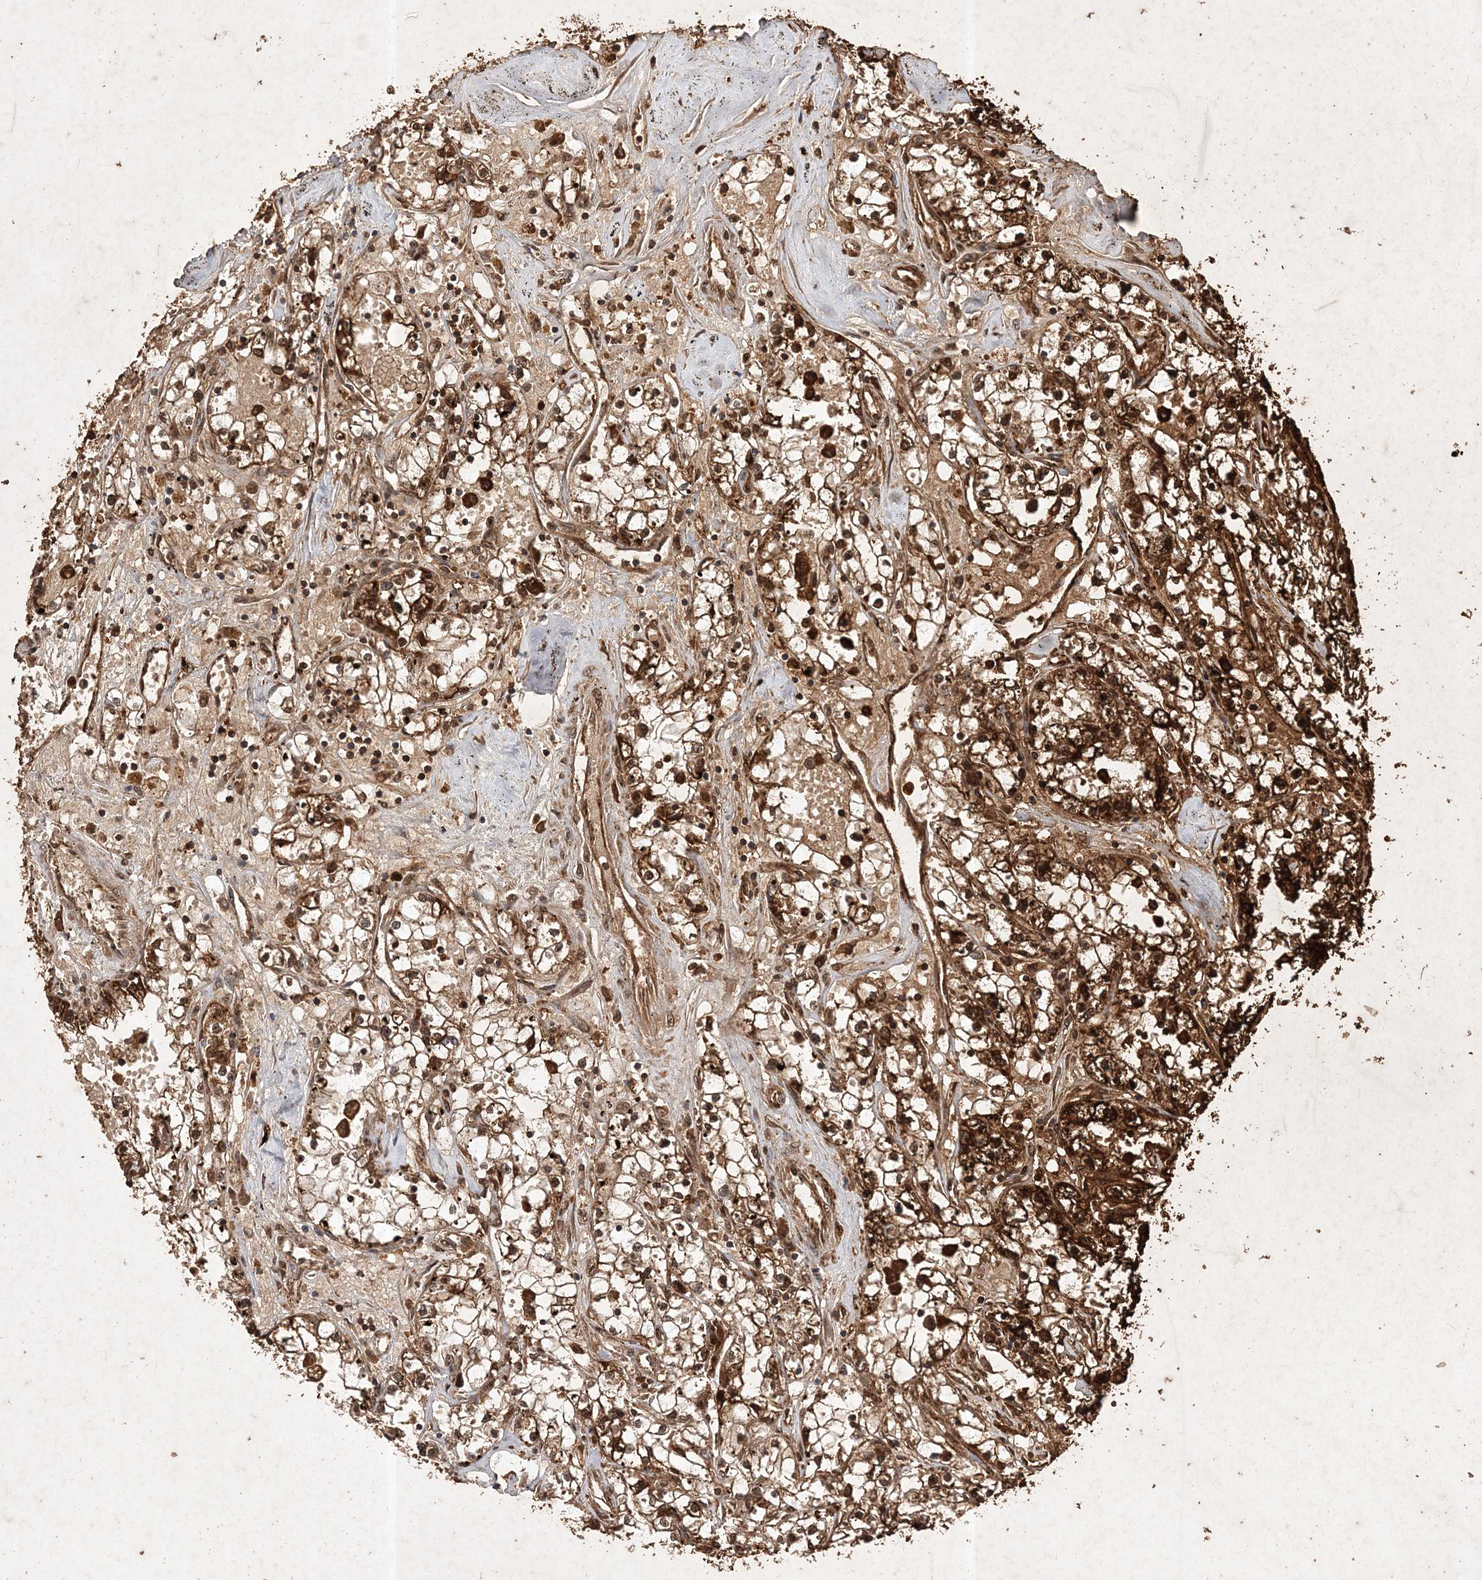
{"staining": {"intensity": "strong", "quantity": ">75%", "location": "cytoplasmic/membranous,nuclear"}, "tissue": "renal cancer", "cell_type": "Tumor cells", "image_type": "cancer", "snomed": [{"axis": "morphology", "description": "Adenocarcinoma, NOS"}, {"axis": "topography", "description": "Kidney"}], "caption": "Renal adenocarcinoma stained with DAB immunohistochemistry (IHC) displays high levels of strong cytoplasmic/membranous and nuclear staining in approximately >75% of tumor cells.", "gene": "NIF3L1", "patient": {"sex": "male", "age": 56}}